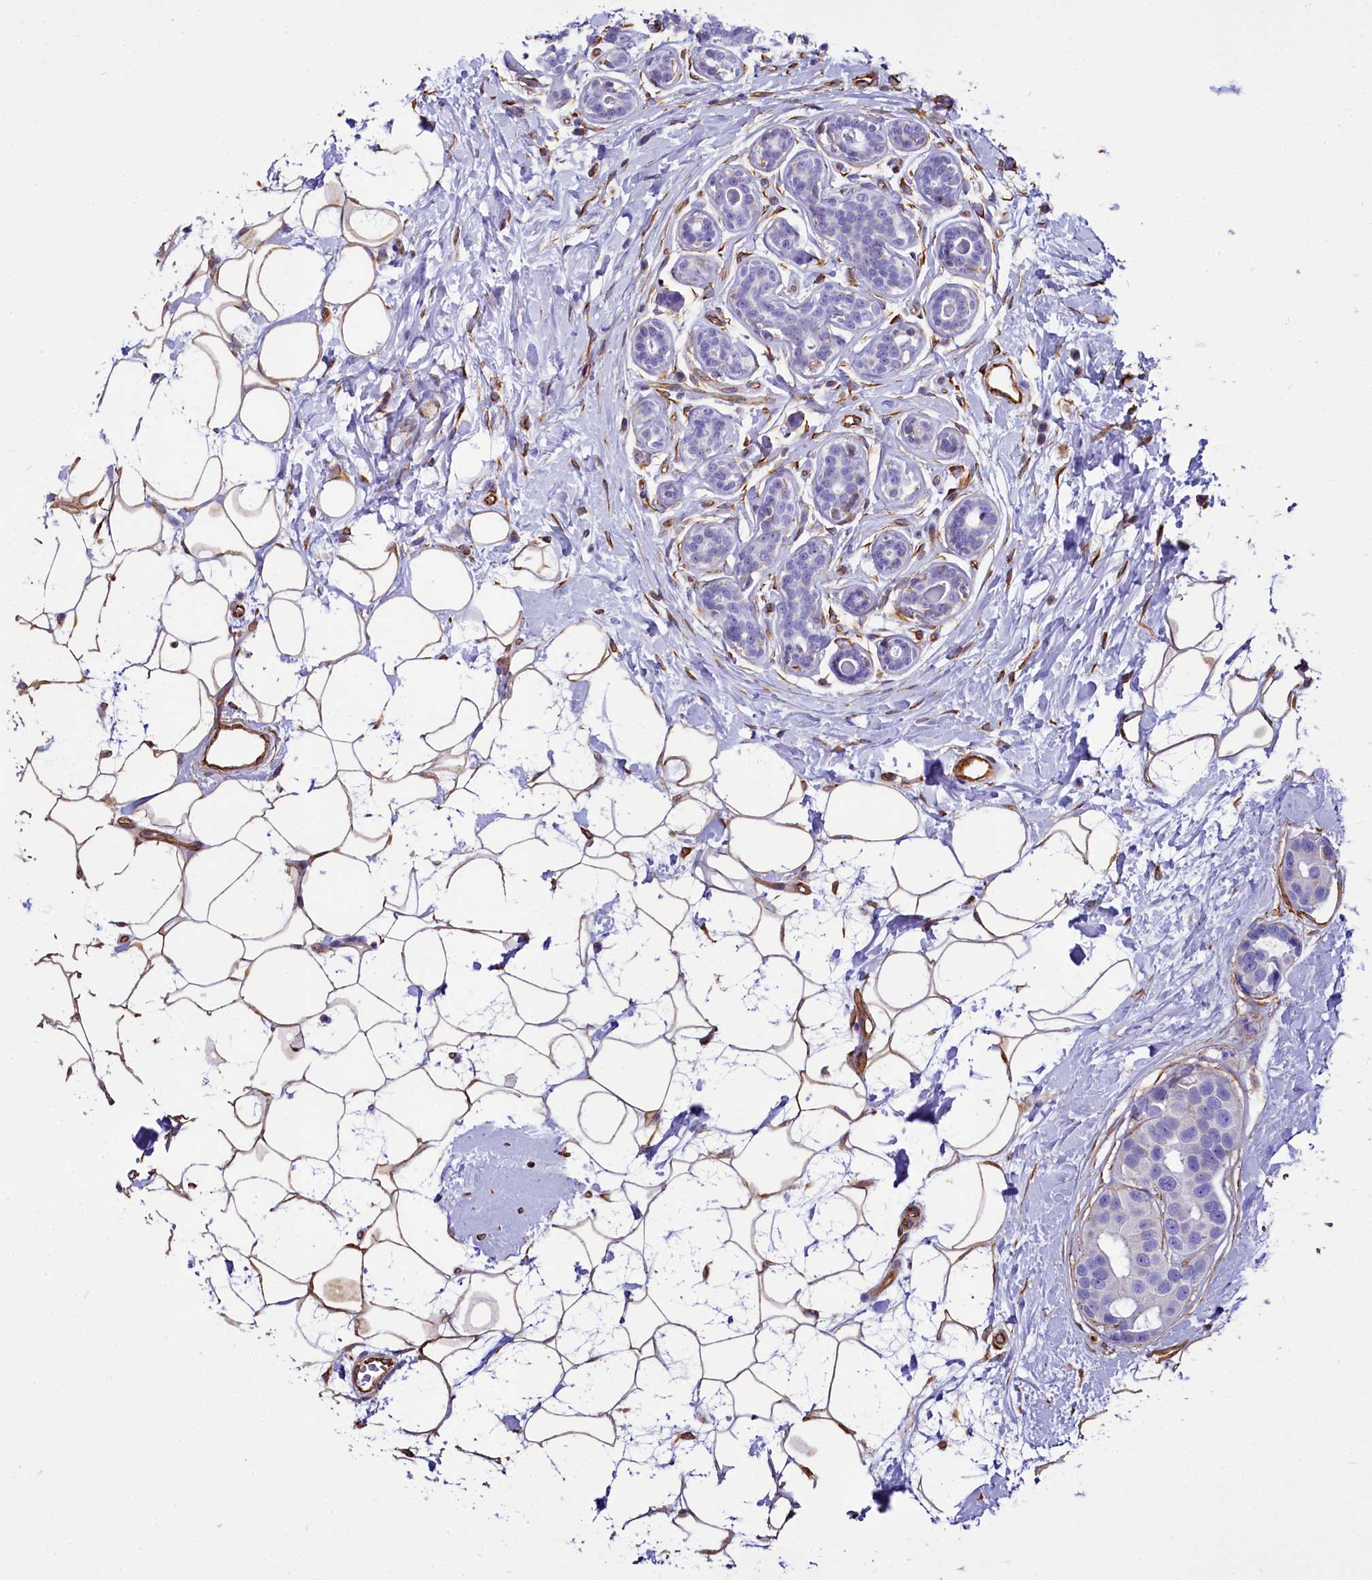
{"staining": {"intensity": "negative", "quantity": "none", "location": "none"}, "tissue": "breast cancer", "cell_type": "Tumor cells", "image_type": "cancer", "snomed": [{"axis": "morphology", "description": "Normal tissue, NOS"}, {"axis": "morphology", "description": "Duct carcinoma"}, {"axis": "topography", "description": "Breast"}], "caption": "An image of human breast cancer (invasive ductal carcinoma) is negative for staining in tumor cells.", "gene": "CD99", "patient": {"sex": "female", "age": 39}}